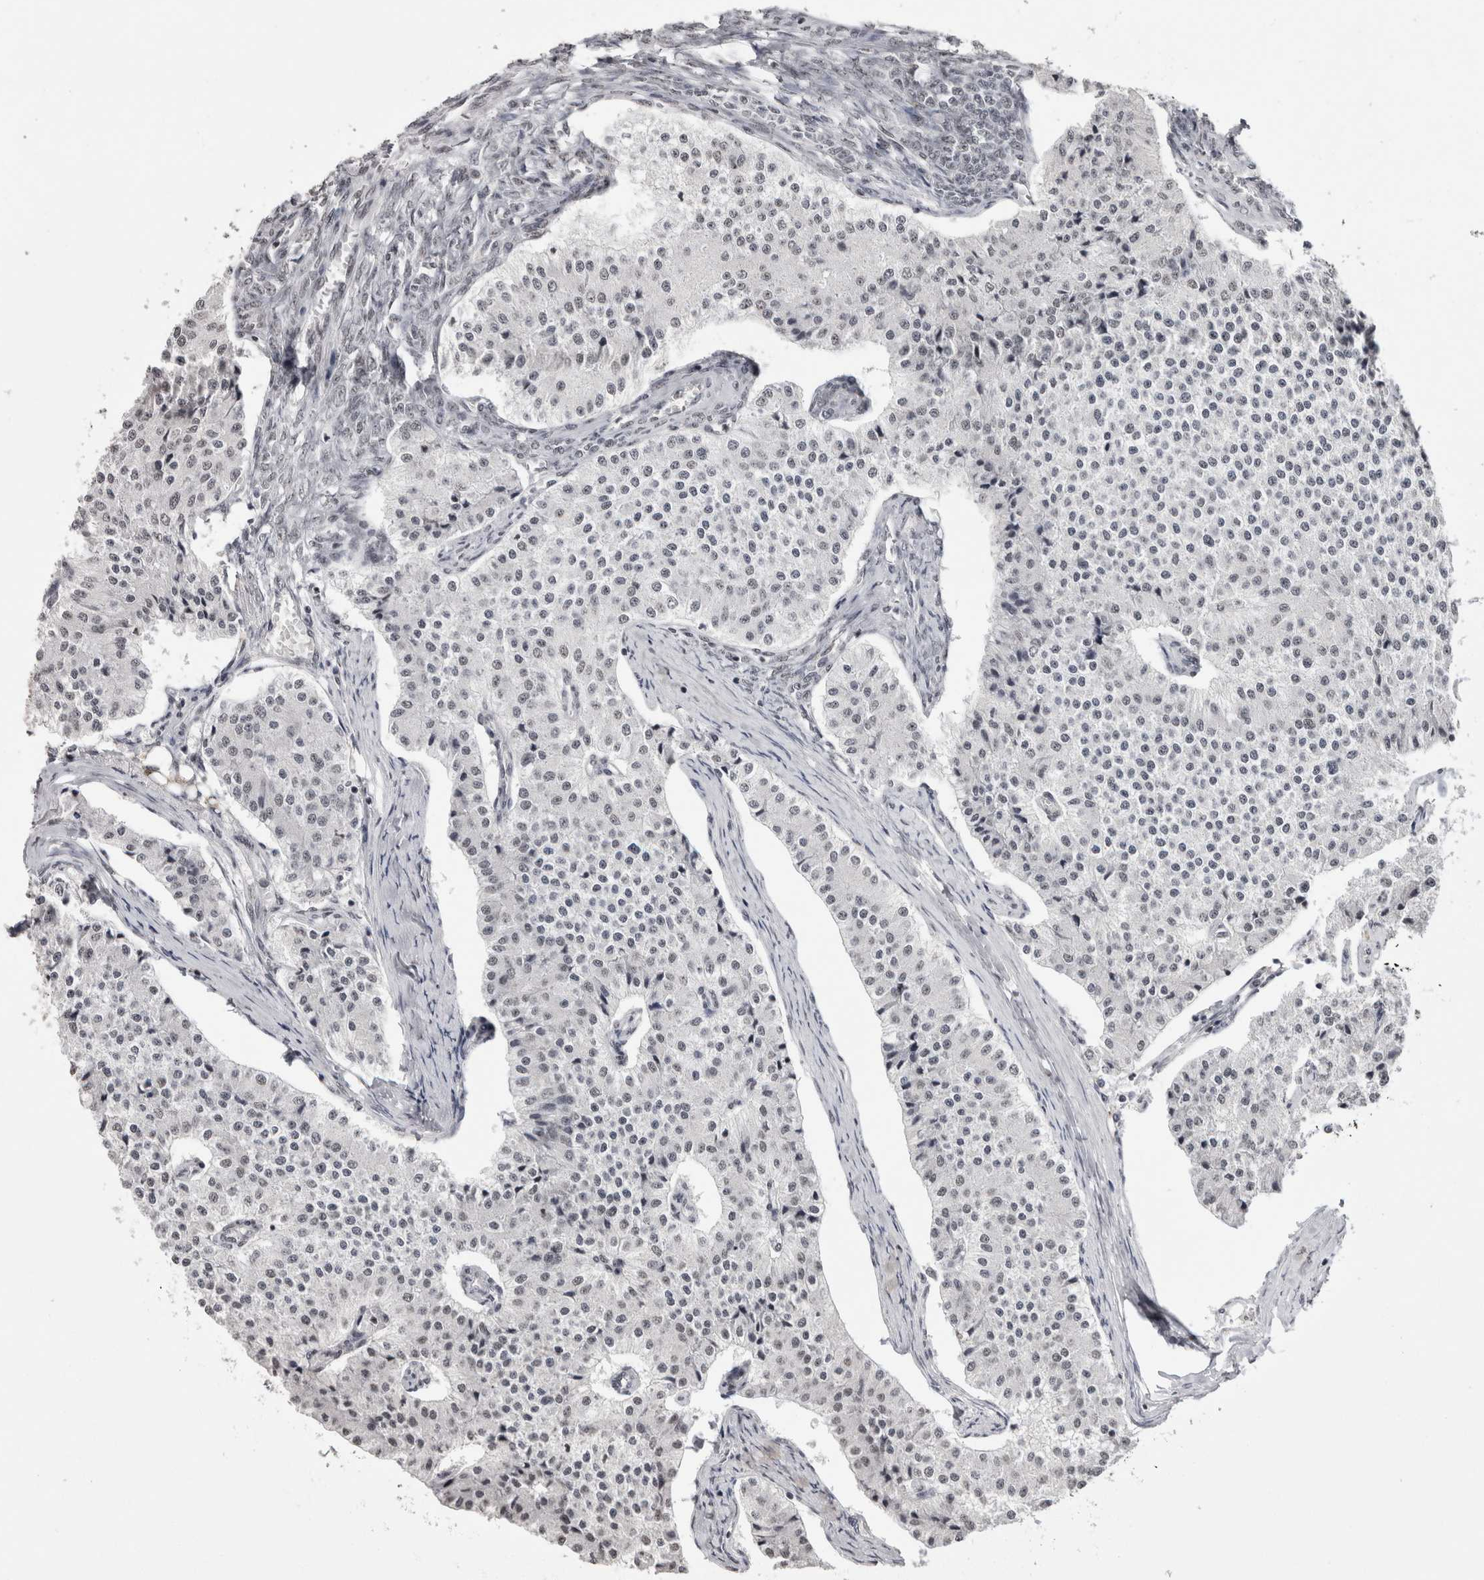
{"staining": {"intensity": "weak", "quantity": ">75%", "location": "nuclear"}, "tissue": "carcinoid", "cell_type": "Tumor cells", "image_type": "cancer", "snomed": [{"axis": "morphology", "description": "Carcinoid, malignant, NOS"}, {"axis": "topography", "description": "Colon"}], "caption": "Immunohistochemical staining of human carcinoid (malignant) demonstrates low levels of weak nuclear protein expression in approximately >75% of tumor cells. The protein of interest is stained brown, and the nuclei are stained in blue (DAB IHC with brightfield microscopy, high magnification).", "gene": "SMC1A", "patient": {"sex": "female", "age": 52}}